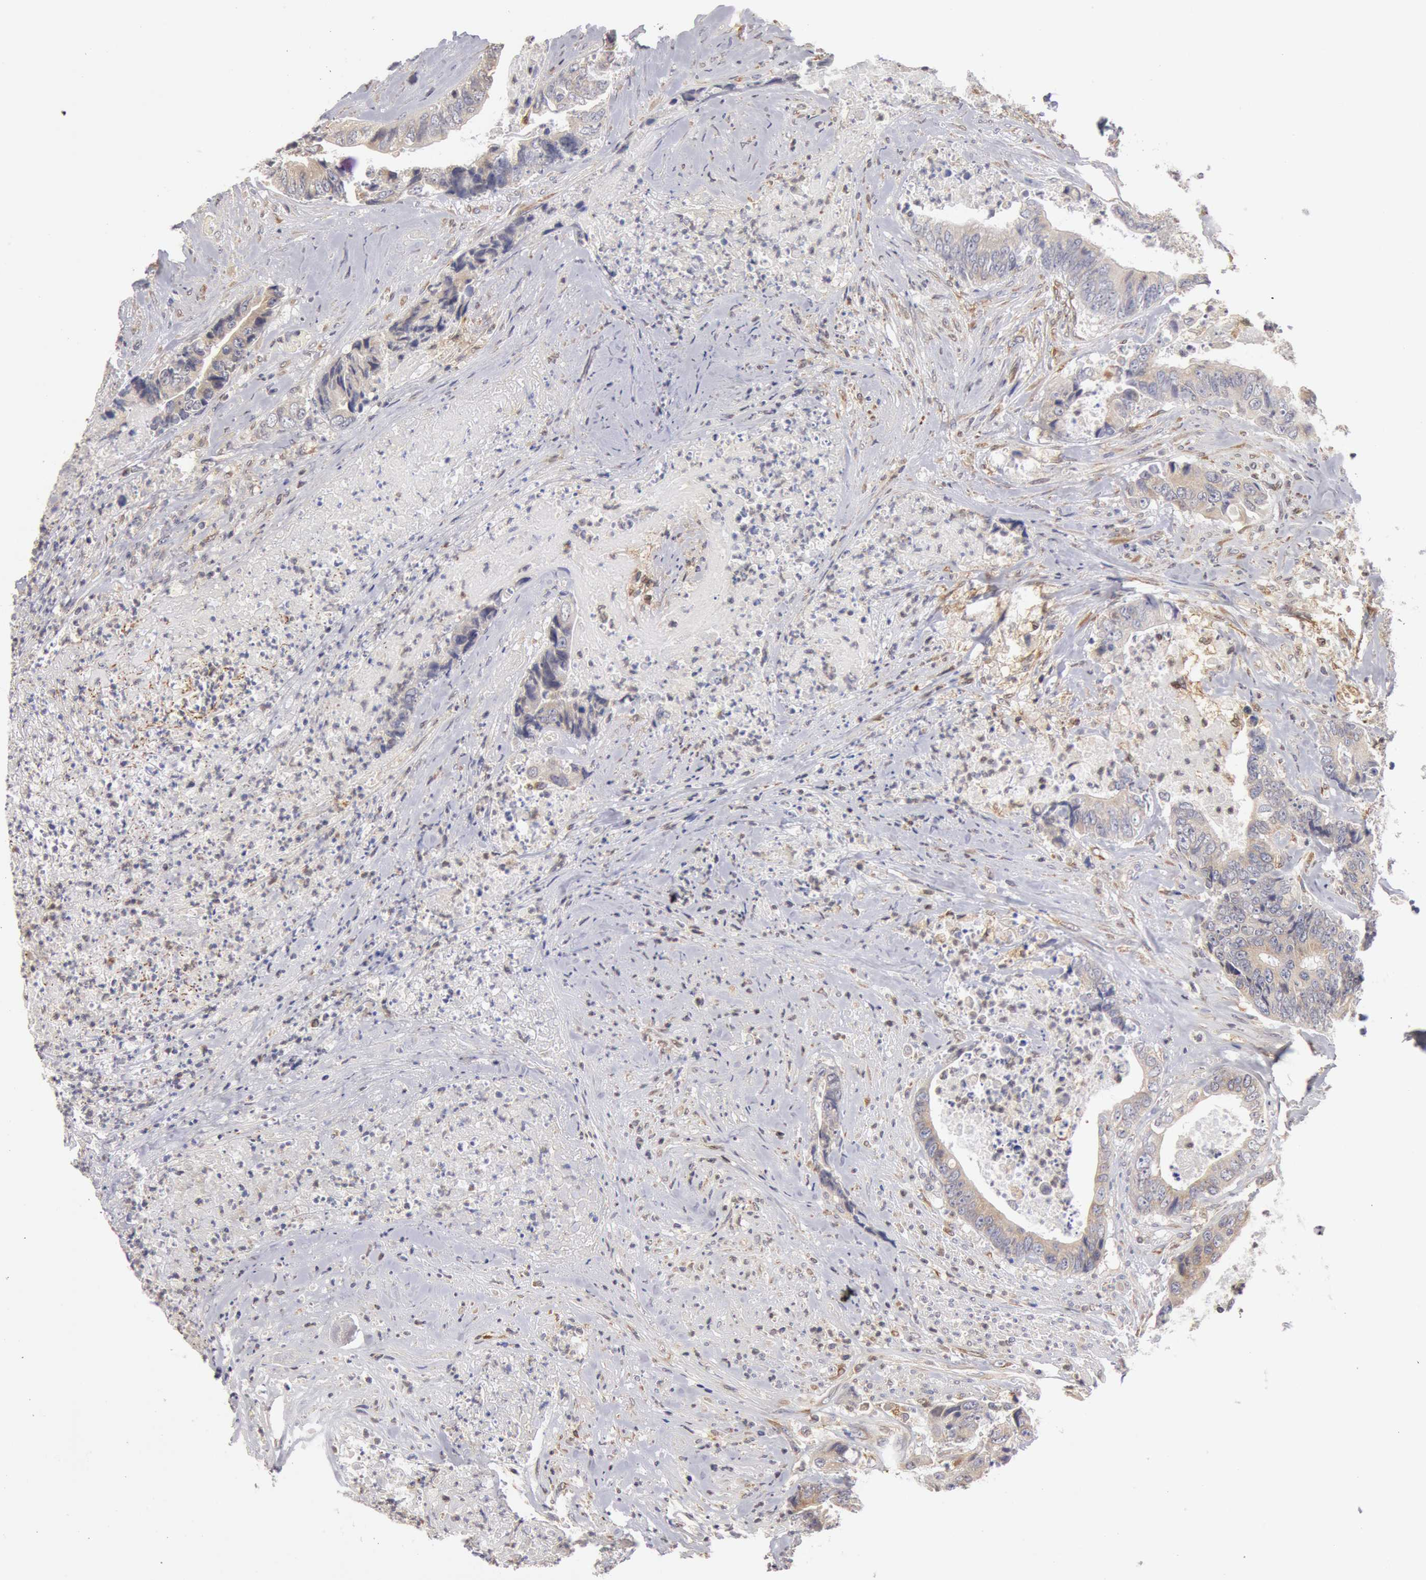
{"staining": {"intensity": "weak", "quantity": "25%-75%", "location": "cytoplasmic/membranous"}, "tissue": "colorectal cancer", "cell_type": "Tumor cells", "image_type": "cancer", "snomed": [{"axis": "morphology", "description": "Adenocarcinoma, NOS"}, {"axis": "topography", "description": "Rectum"}], "caption": "Immunohistochemical staining of human colorectal cancer shows weak cytoplasmic/membranous protein positivity in about 25%-75% of tumor cells. The protein is shown in brown color, while the nuclei are stained blue.", "gene": "OSBPL8", "patient": {"sex": "female", "age": 65}}